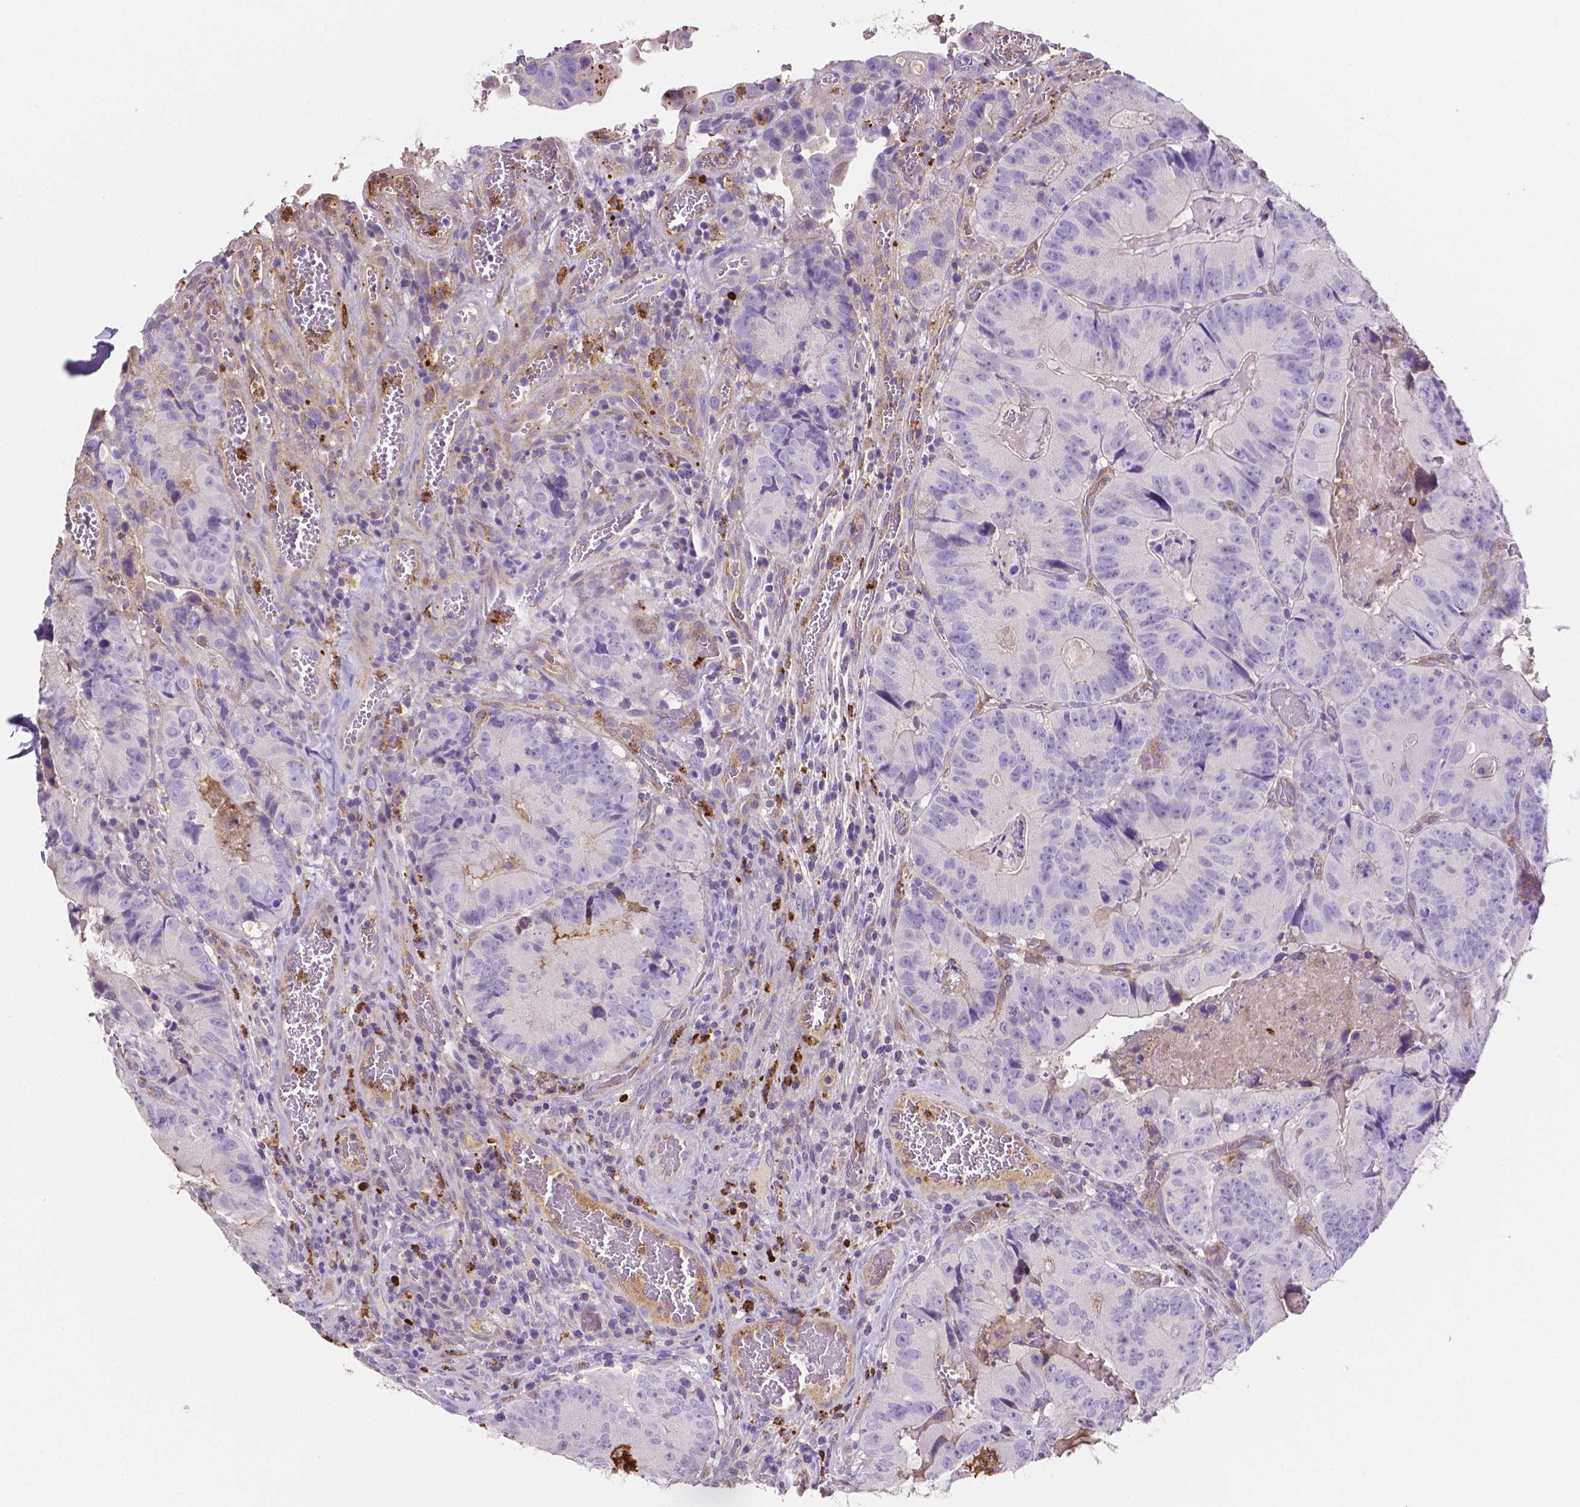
{"staining": {"intensity": "negative", "quantity": "none", "location": "none"}, "tissue": "colorectal cancer", "cell_type": "Tumor cells", "image_type": "cancer", "snomed": [{"axis": "morphology", "description": "Adenocarcinoma, NOS"}, {"axis": "topography", "description": "Colon"}], "caption": "IHC of colorectal adenocarcinoma displays no expression in tumor cells.", "gene": "MMP9", "patient": {"sex": "female", "age": 86}}